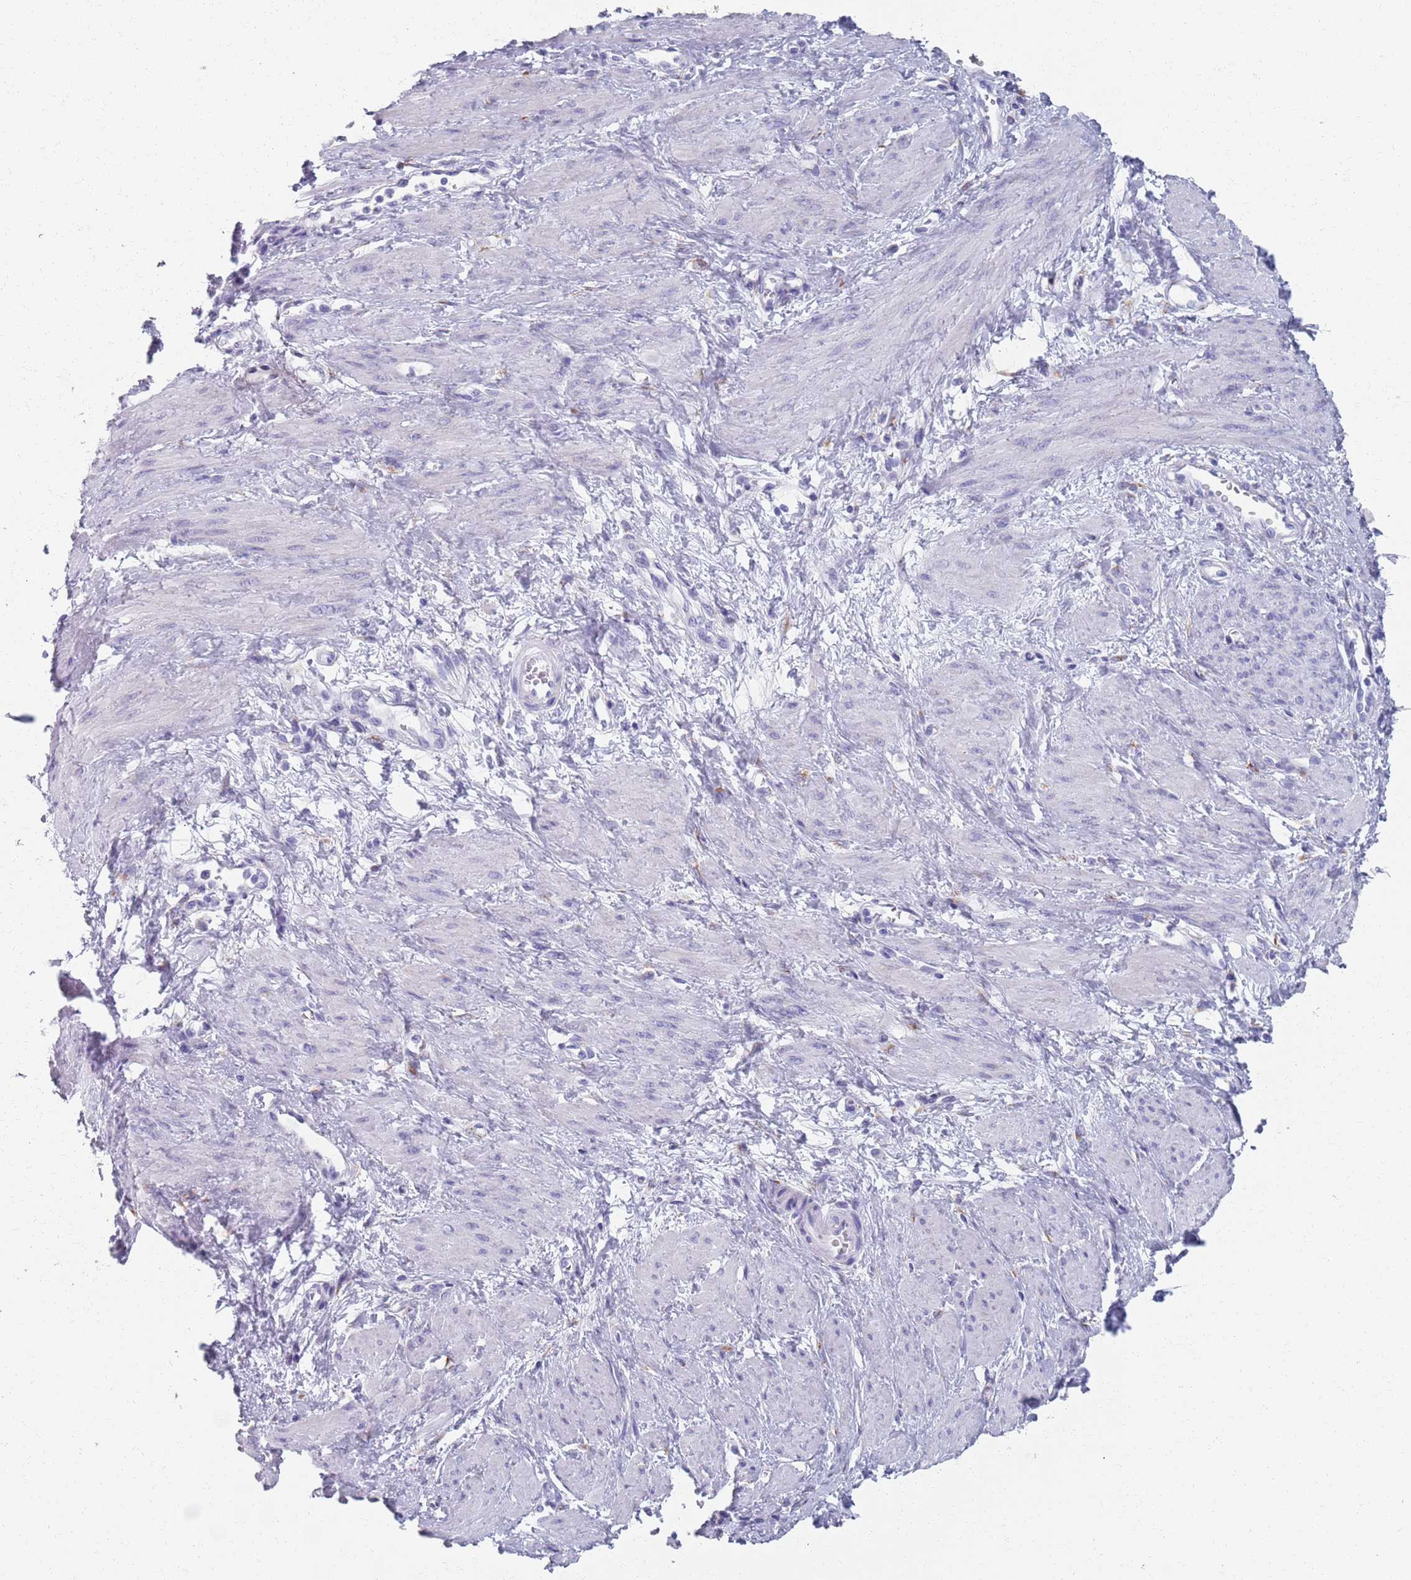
{"staining": {"intensity": "negative", "quantity": "none", "location": "none"}, "tissue": "smooth muscle", "cell_type": "Smooth muscle cells", "image_type": "normal", "snomed": [{"axis": "morphology", "description": "Normal tissue, NOS"}, {"axis": "topography", "description": "Smooth muscle"}, {"axis": "topography", "description": "Uterus"}], "caption": "Immunohistochemistry histopathology image of normal smooth muscle: smooth muscle stained with DAB demonstrates no significant protein positivity in smooth muscle cells. Brightfield microscopy of IHC stained with DAB (brown) and hematoxylin (blue), captured at high magnification.", "gene": "PLOD1", "patient": {"sex": "female", "age": 39}}